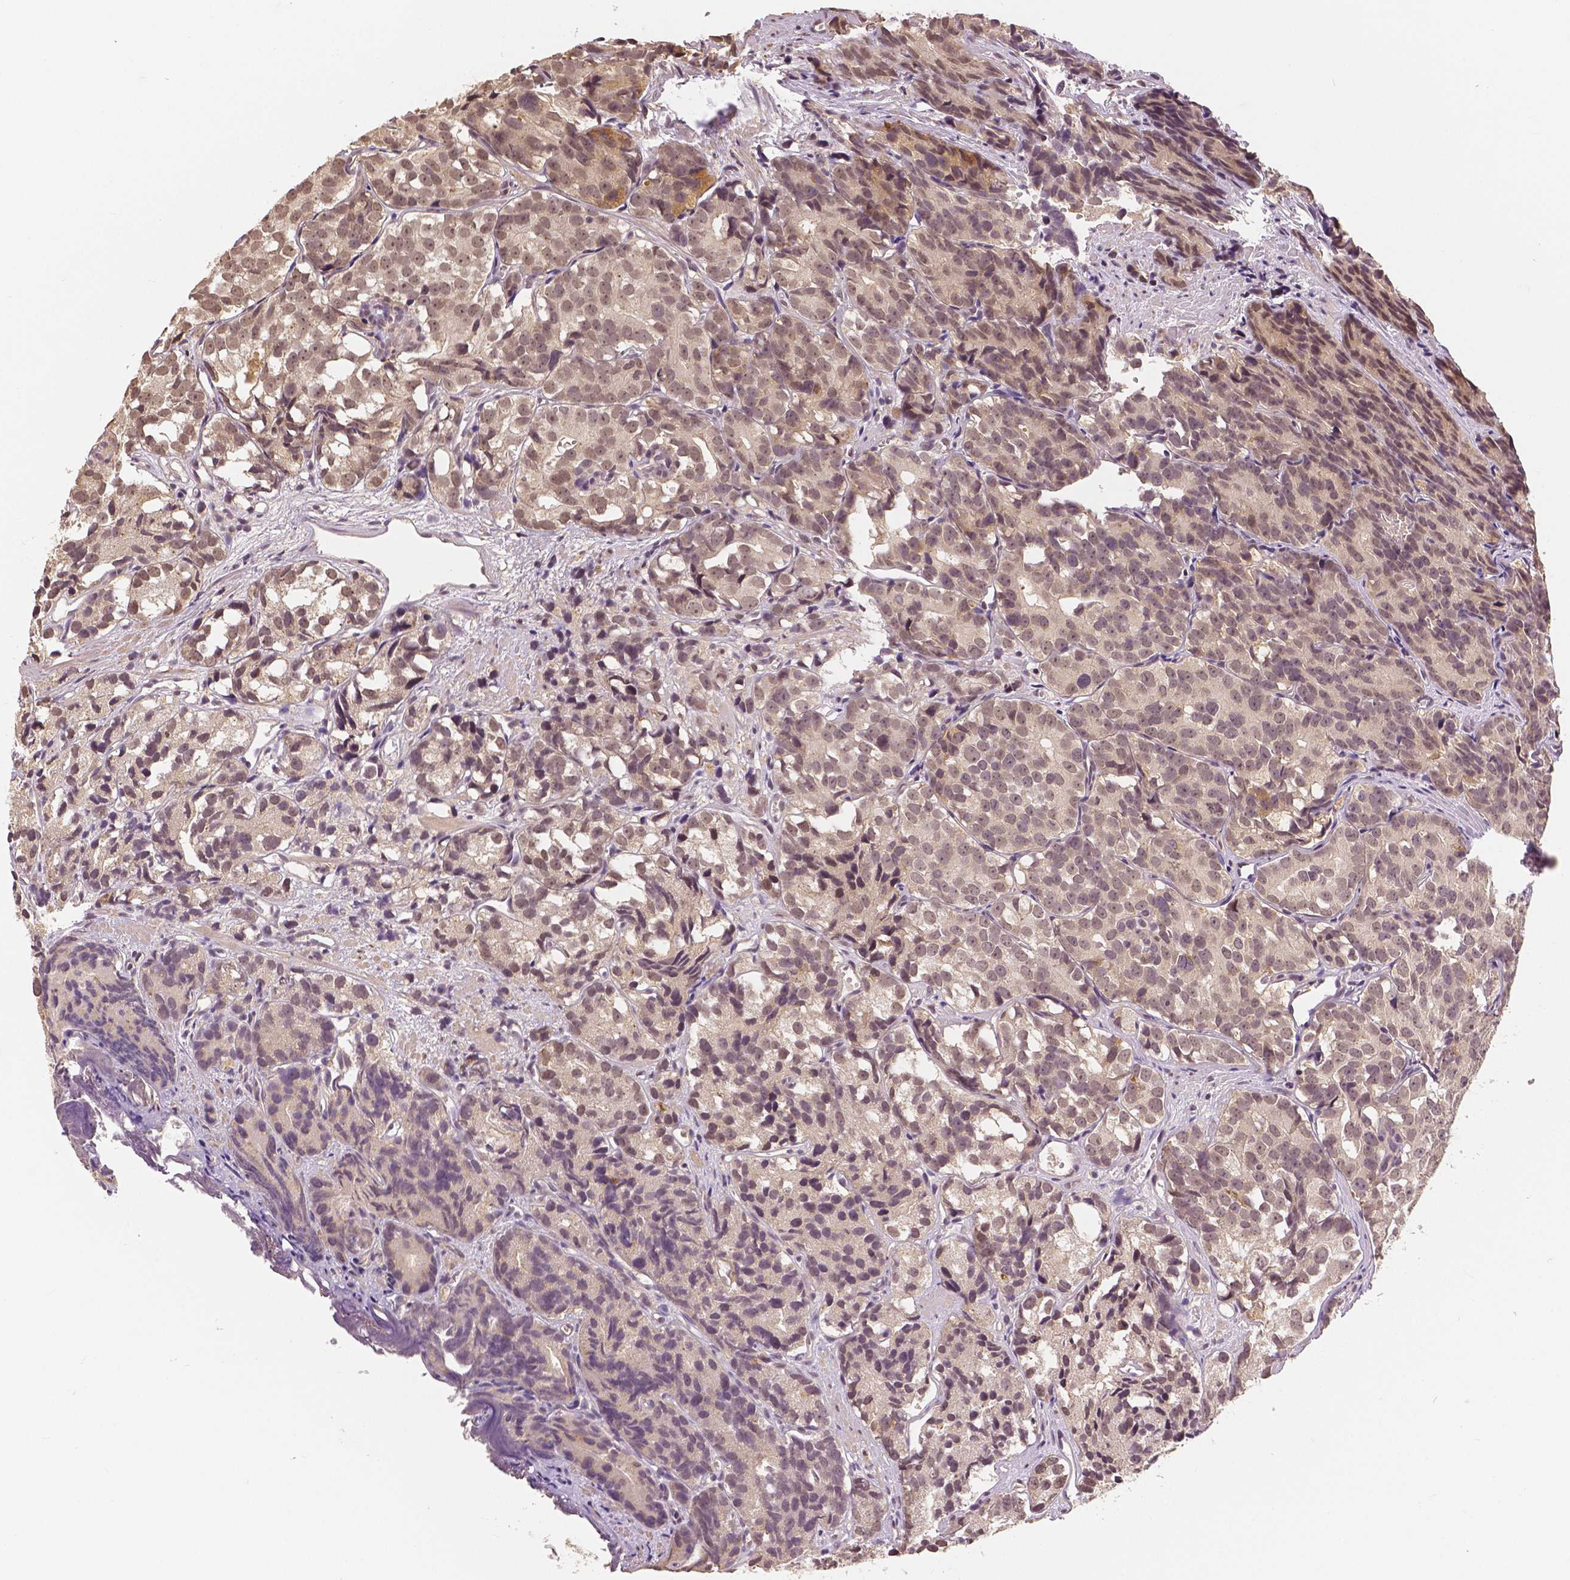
{"staining": {"intensity": "moderate", "quantity": "25%-75%", "location": "nuclear"}, "tissue": "prostate cancer", "cell_type": "Tumor cells", "image_type": "cancer", "snomed": [{"axis": "morphology", "description": "Adenocarcinoma, High grade"}, {"axis": "topography", "description": "Prostate"}], "caption": "Immunohistochemistry (IHC) image of neoplastic tissue: high-grade adenocarcinoma (prostate) stained using immunohistochemistry (IHC) exhibits medium levels of moderate protein expression localized specifically in the nuclear of tumor cells, appearing as a nuclear brown color.", "gene": "MAP1LC3B", "patient": {"sex": "male", "age": 77}}